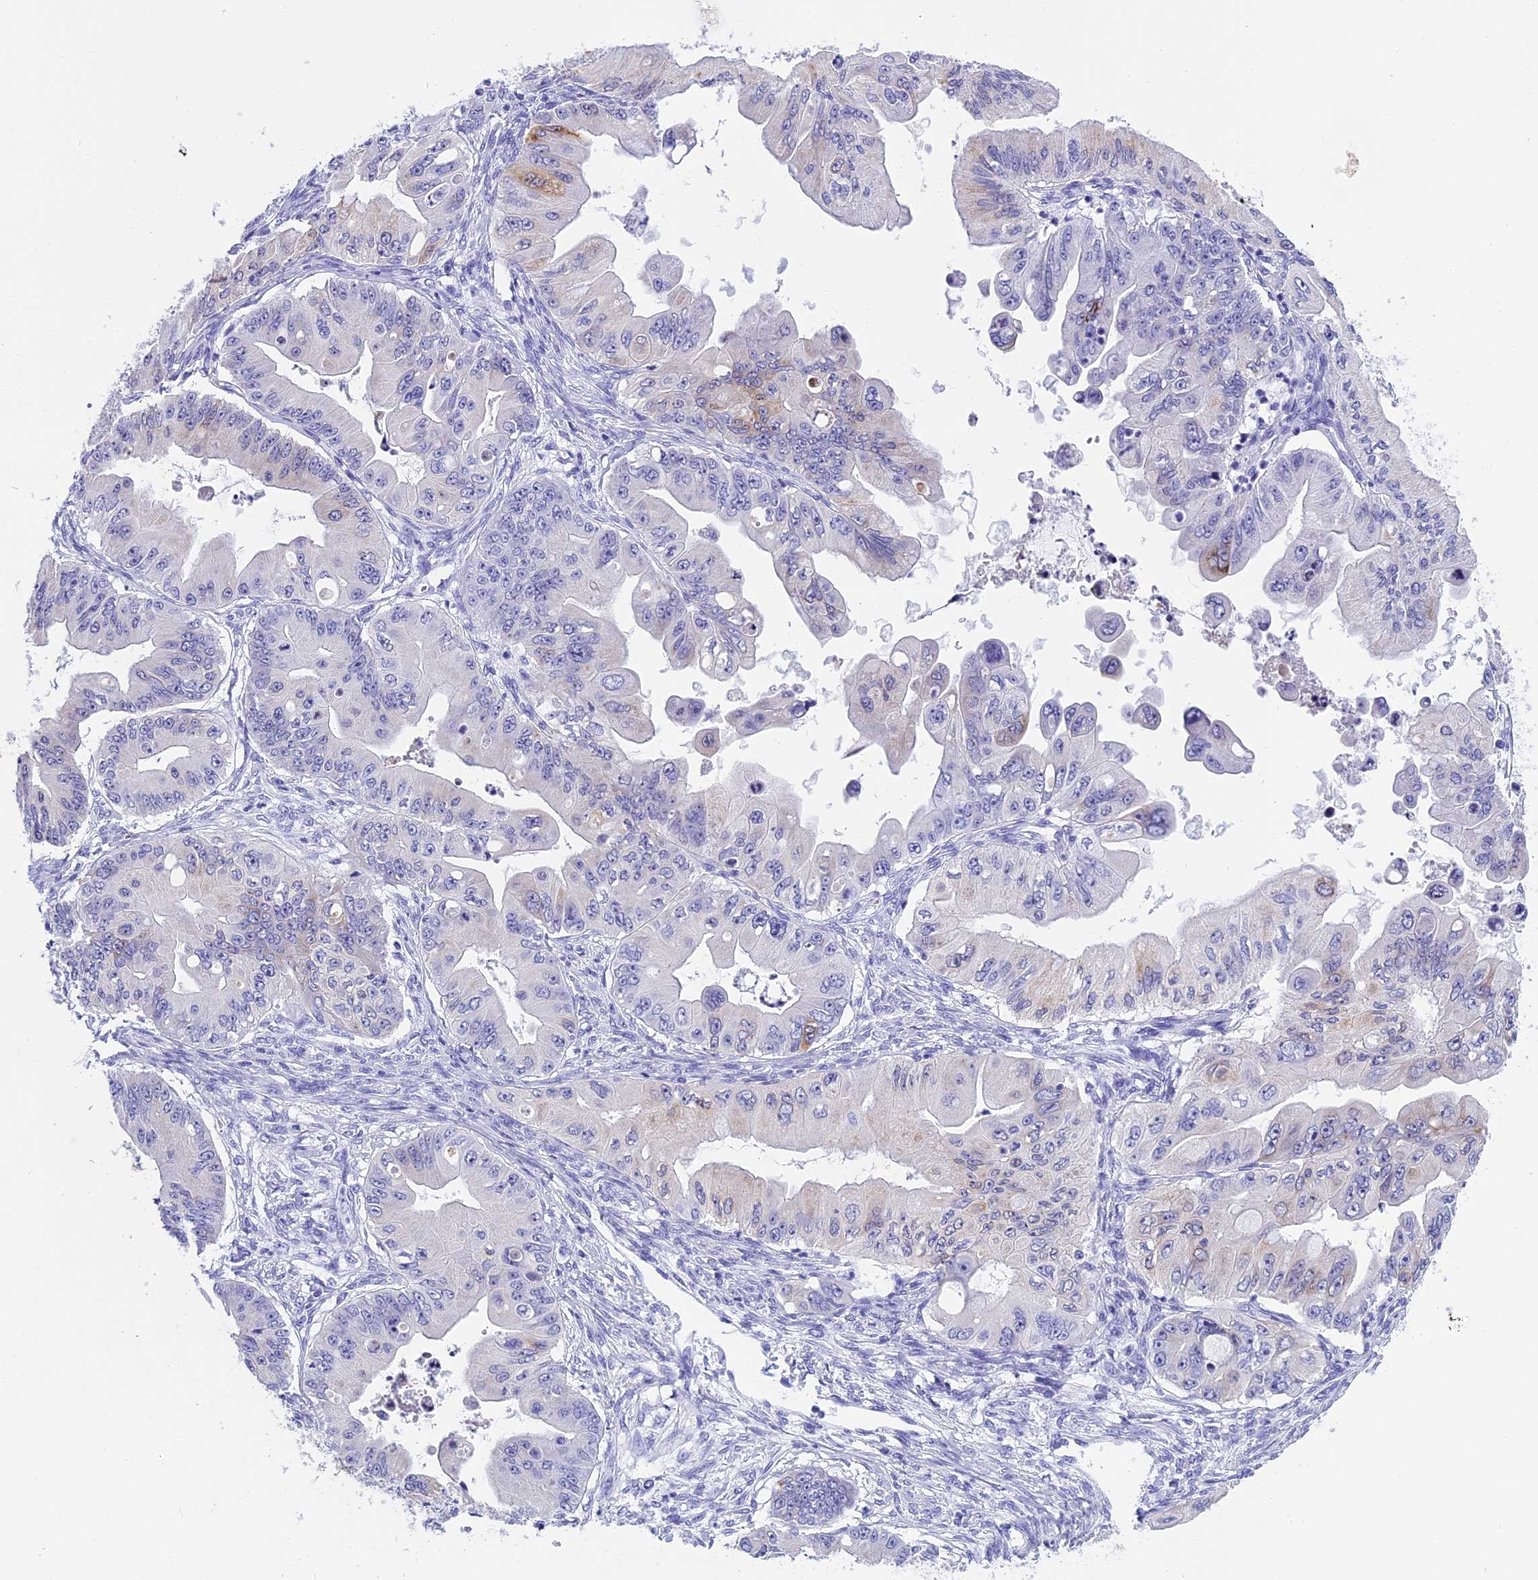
{"staining": {"intensity": "weak", "quantity": "<25%", "location": "cytoplasmic/membranous"}, "tissue": "ovarian cancer", "cell_type": "Tumor cells", "image_type": "cancer", "snomed": [{"axis": "morphology", "description": "Cystadenocarcinoma, mucinous, NOS"}, {"axis": "topography", "description": "Ovary"}], "caption": "The image demonstrates no staining of tumor cells in mucinous cystadenocarcinoma (ovarian).", "gene": "KCTD14", "patient": {"sex": "female", "age": 71}}